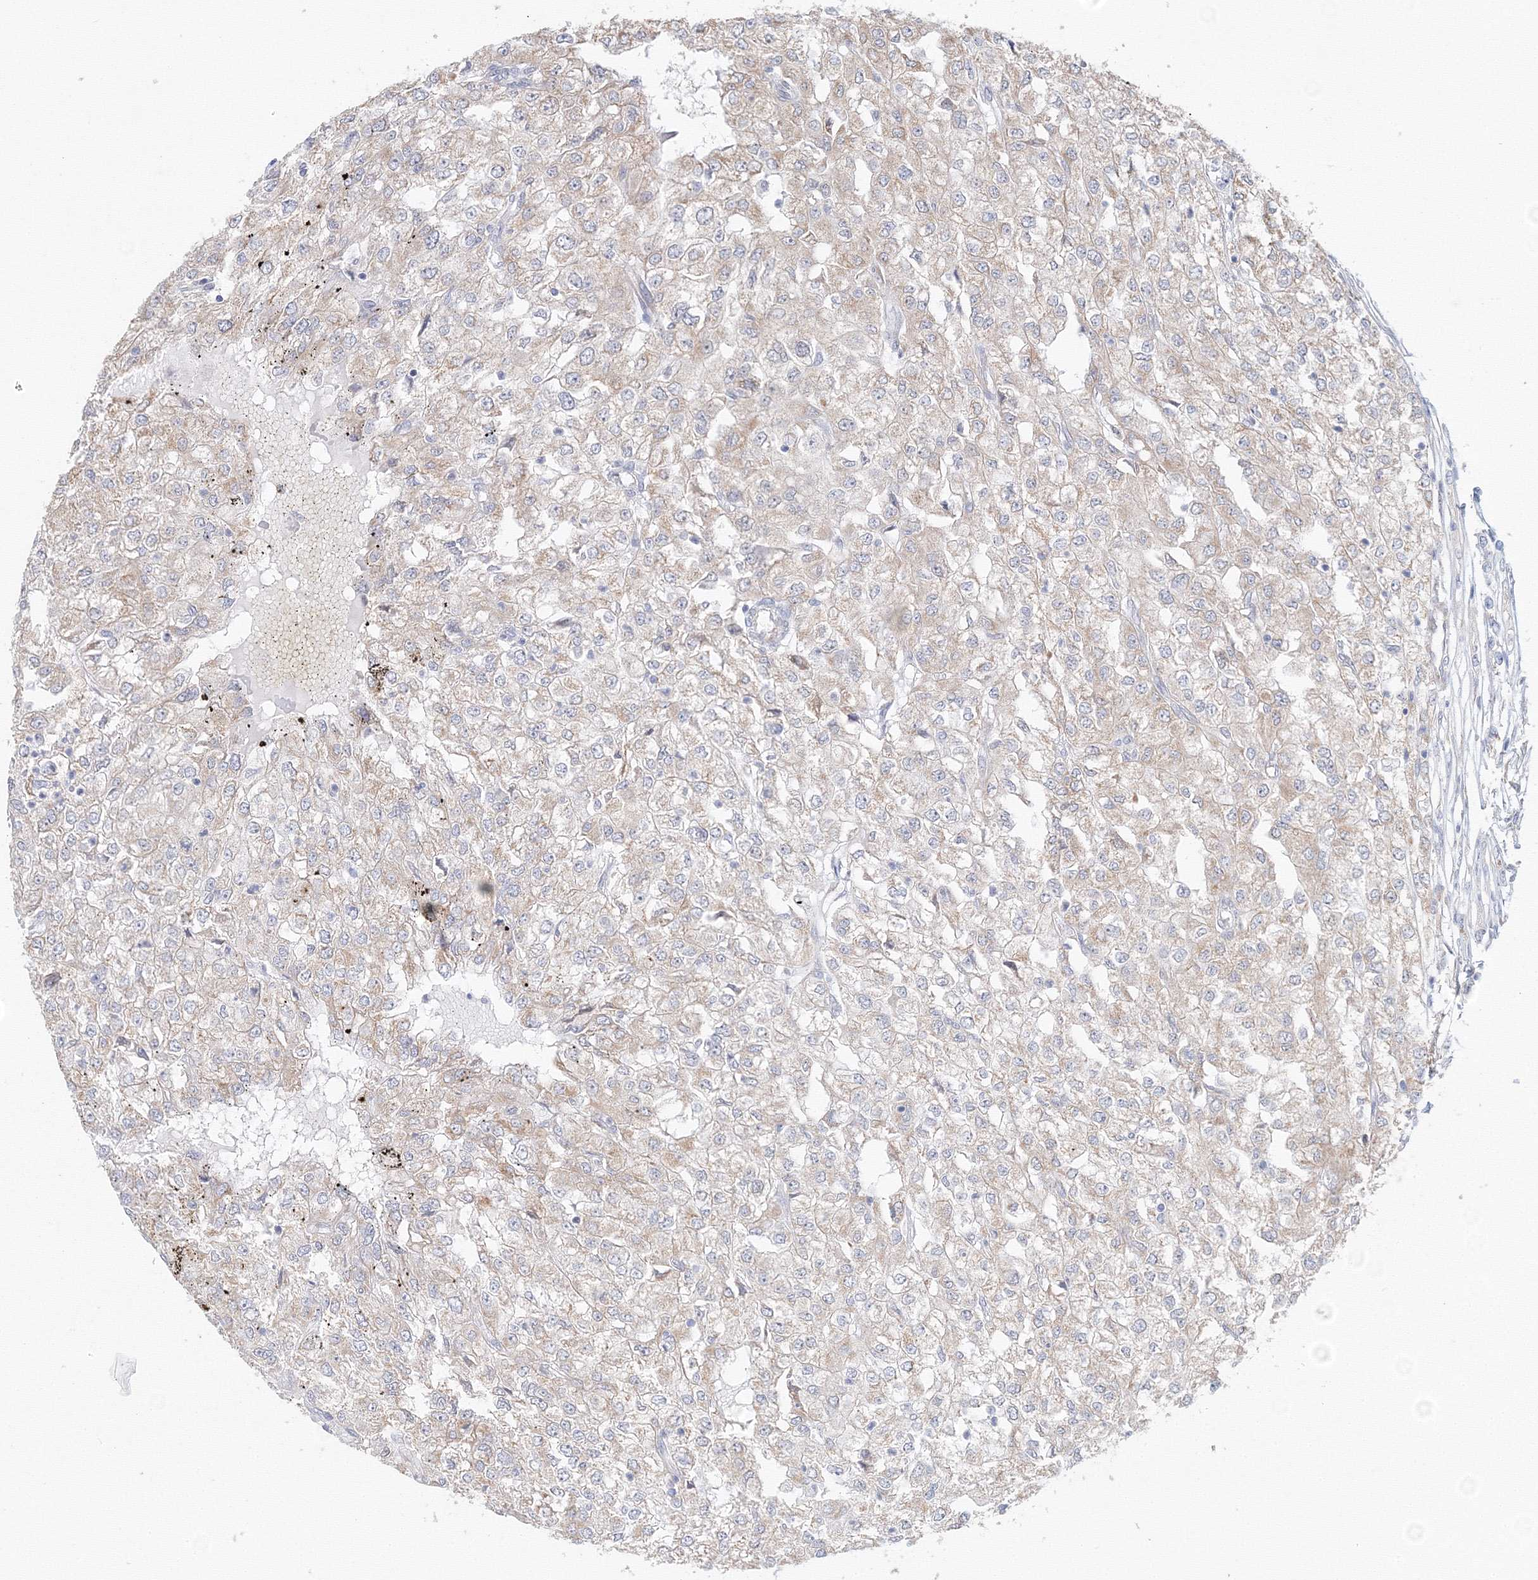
{"staining": {"intensity": "weak", "quantity": "<25%", "location": "cytoplasmic/membranous"}, "tissue": "renal cancer", "cell_type": "Tumor cells", "image_type": "cancer", "snomed": [{"axis": "morphology", "description": "Adenocarcinoma, NOS"}, {"axis": "topography", "description": "Kidney"}], "caption": "Image shows no significant protein expression in tumor cells of adenocarcinoma (renal).", "gene": "DHRS12", "patient": {"sex": "female", "age": 54}}